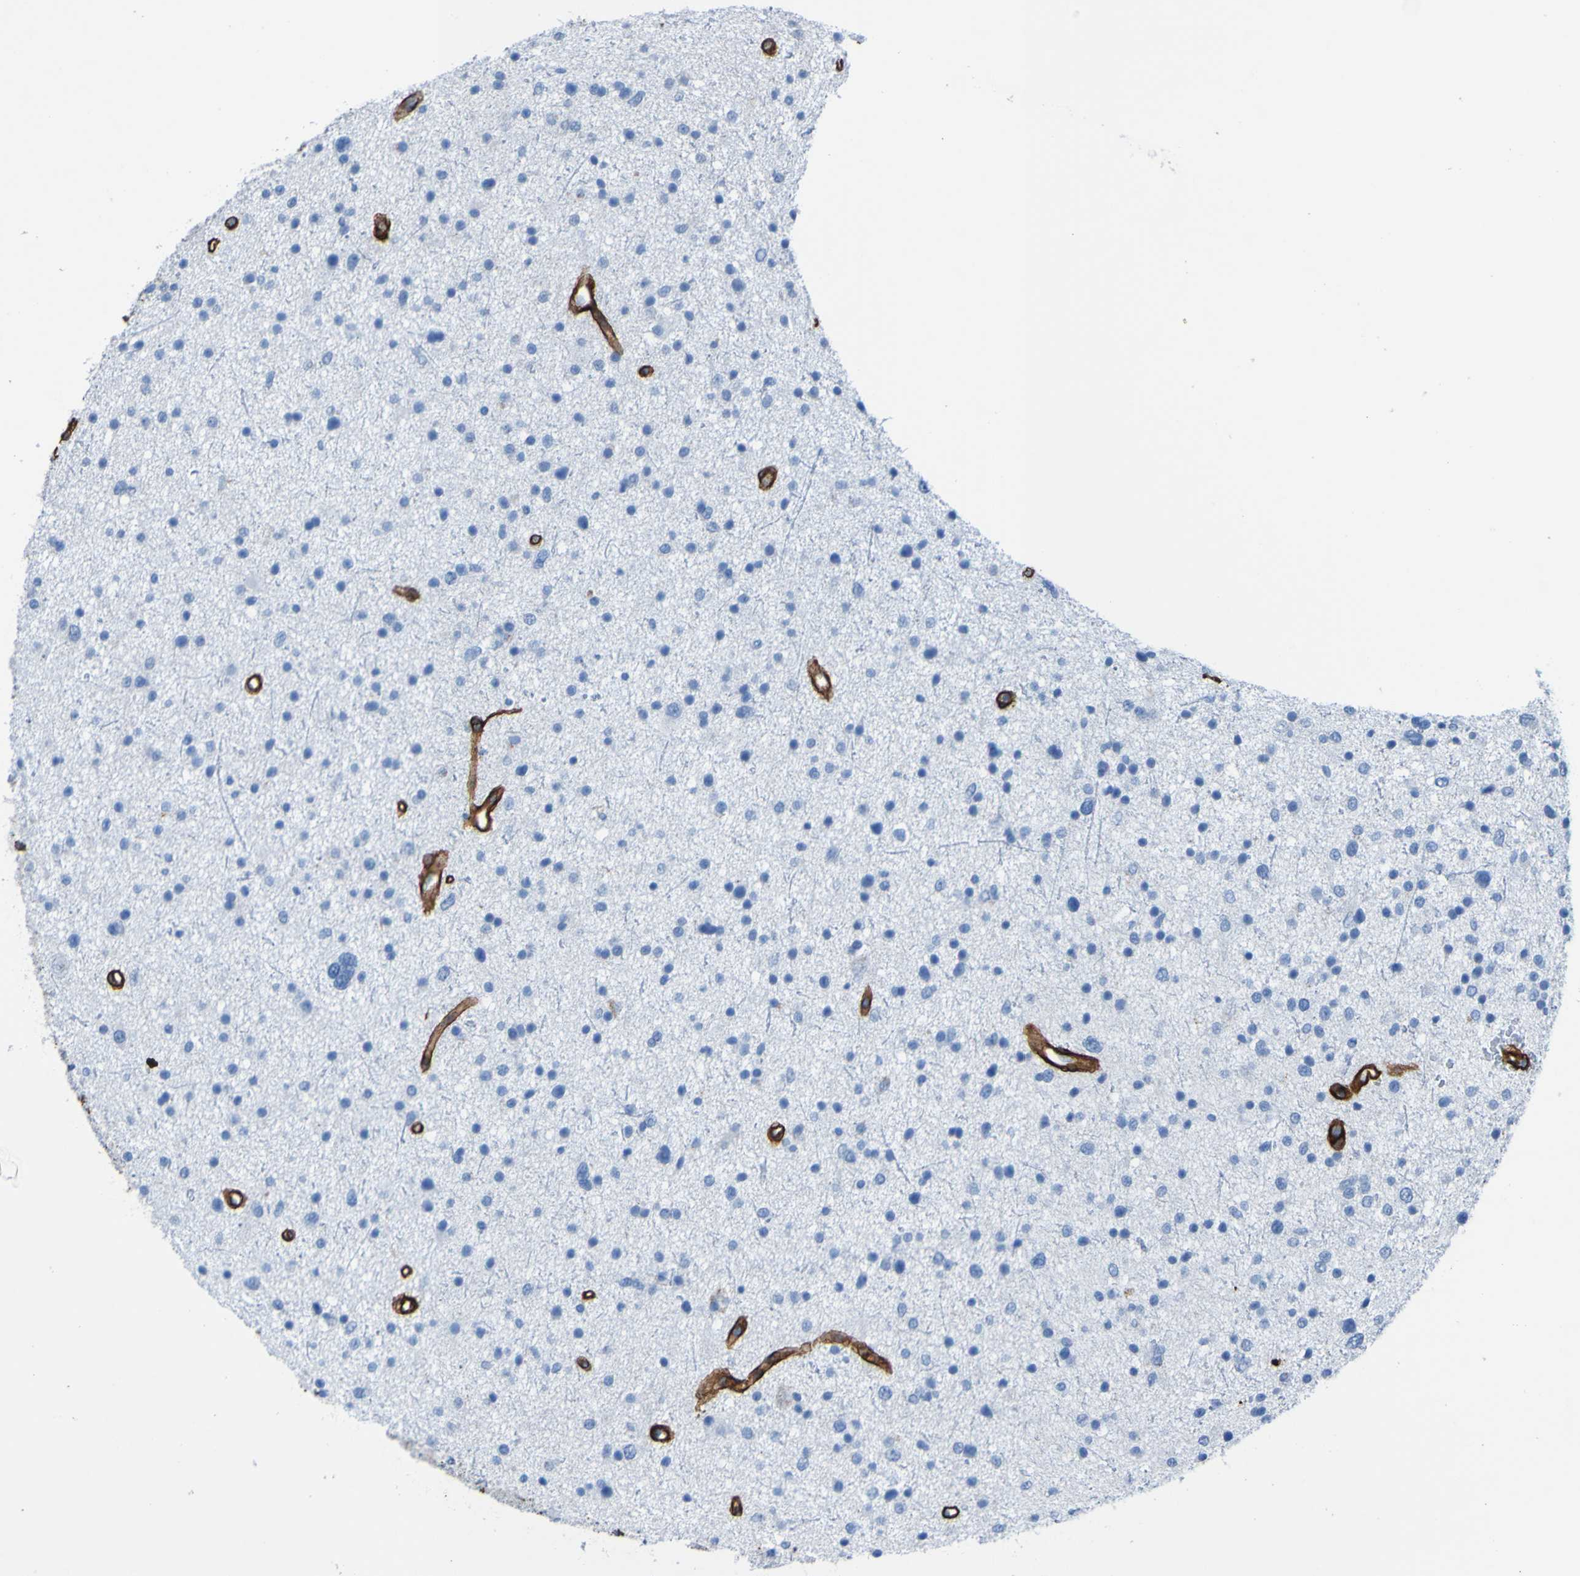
{"staining": {"intensity": "negative", "quantity": "none", "location": "none"}, "tissue": "glioma", "cell_type": "Tumor cells", "image_type": "cancer", "snomed": [{"axis": "morphology", "description": "Glioma, malignant, Low grade"}, {"axis": "topography", "description": "Brain"}], "caption": "The IHC histopathology image has no significant positivity in tumor cells of glioma tissue.", "gene": "COL4A2", "patient": {"sex": "female", "age": 37}}